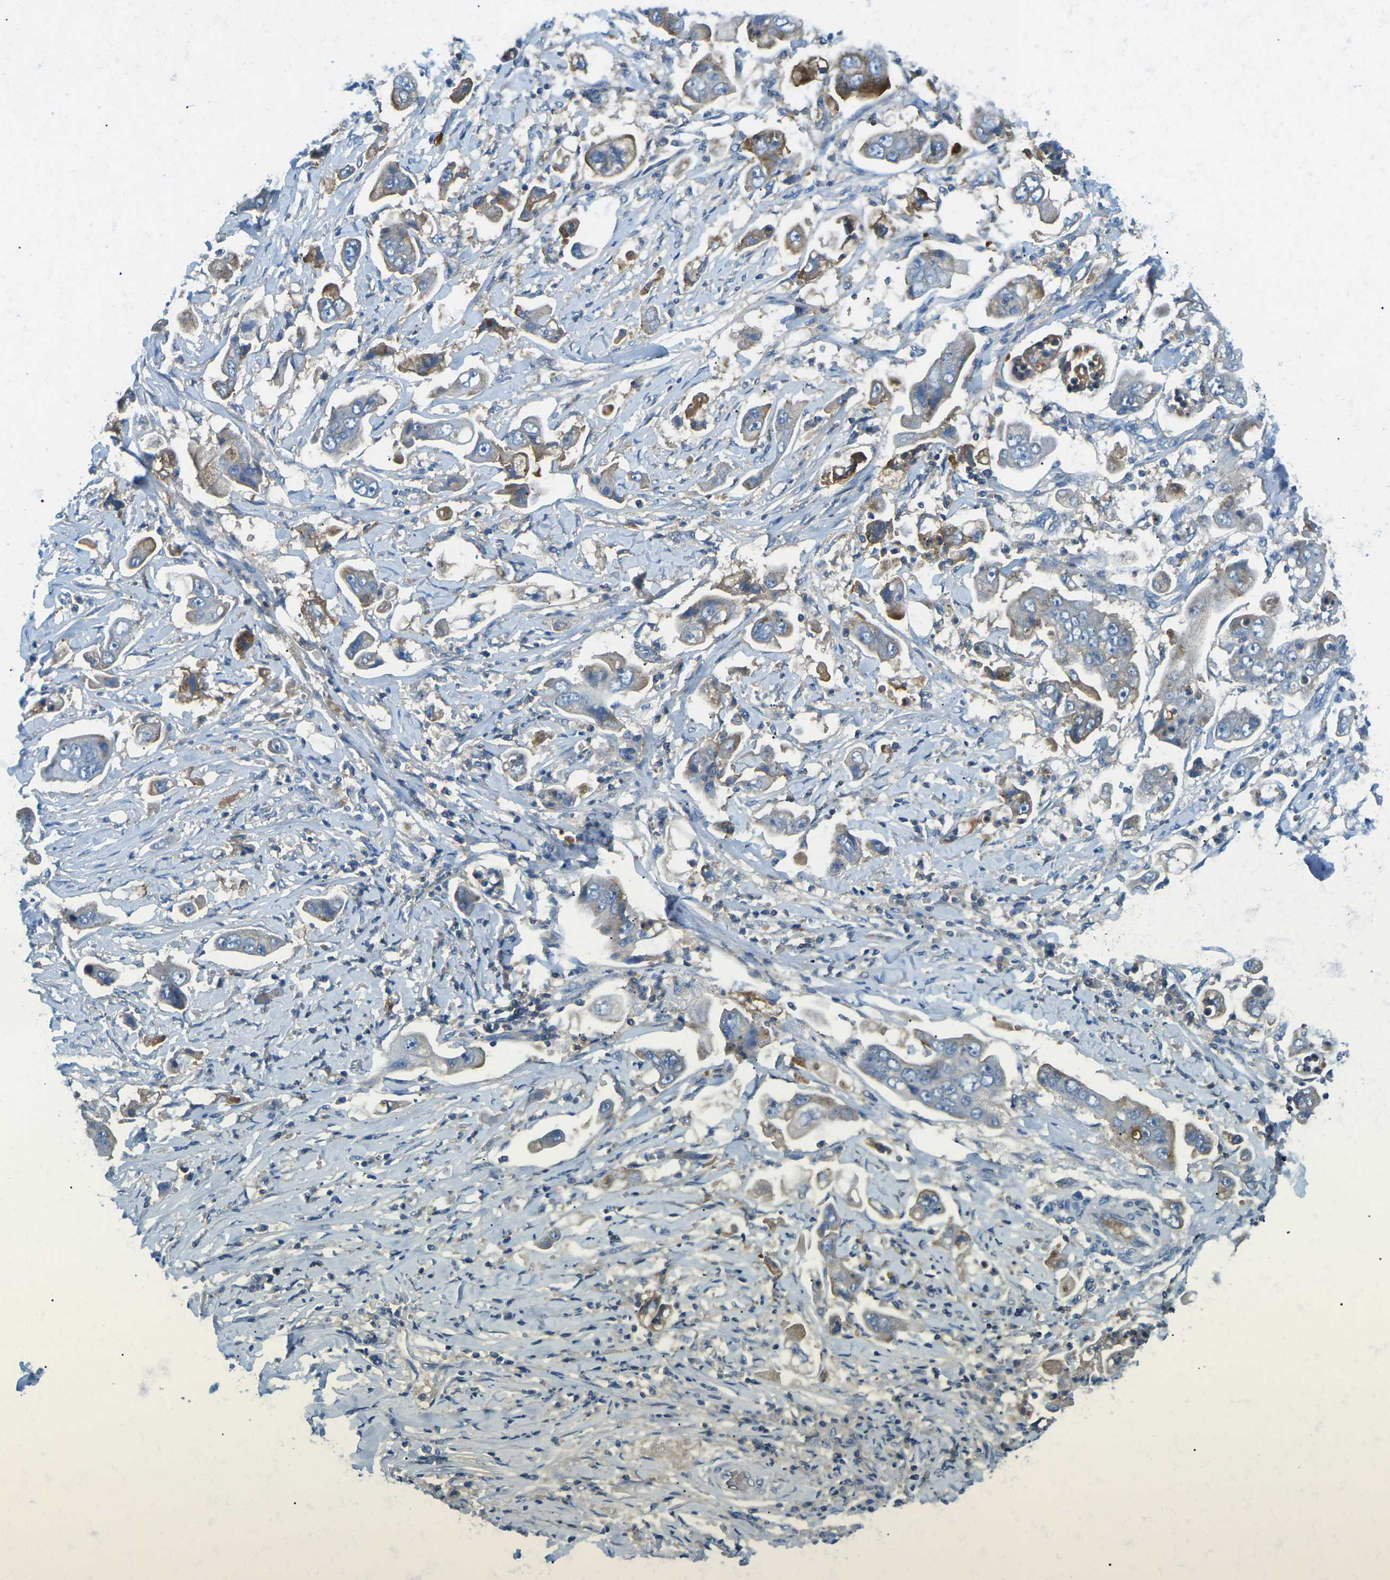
{"staining": {"intensity": "moderate", "quantity": ">75%", "location": "cytoplasmic/membranous"}, "tissue": "stomach cancer", "cell_type": "Tumor cells", "image_type": "cancer", "snomed": [{"axis": "morphology", "description": "Adenocarcinoma, NOS"}, {"axis": "topography", "description": "Stomach"}], "caption": "This histopathology image reveals immunohistochemistry staining of stomach adenocarcinoma, with medium moderate cytoplasmic/membranous staining in about >75% of tumor cells.", "gene": "CD47", "patient": {"sex": "male", "age": 62}}